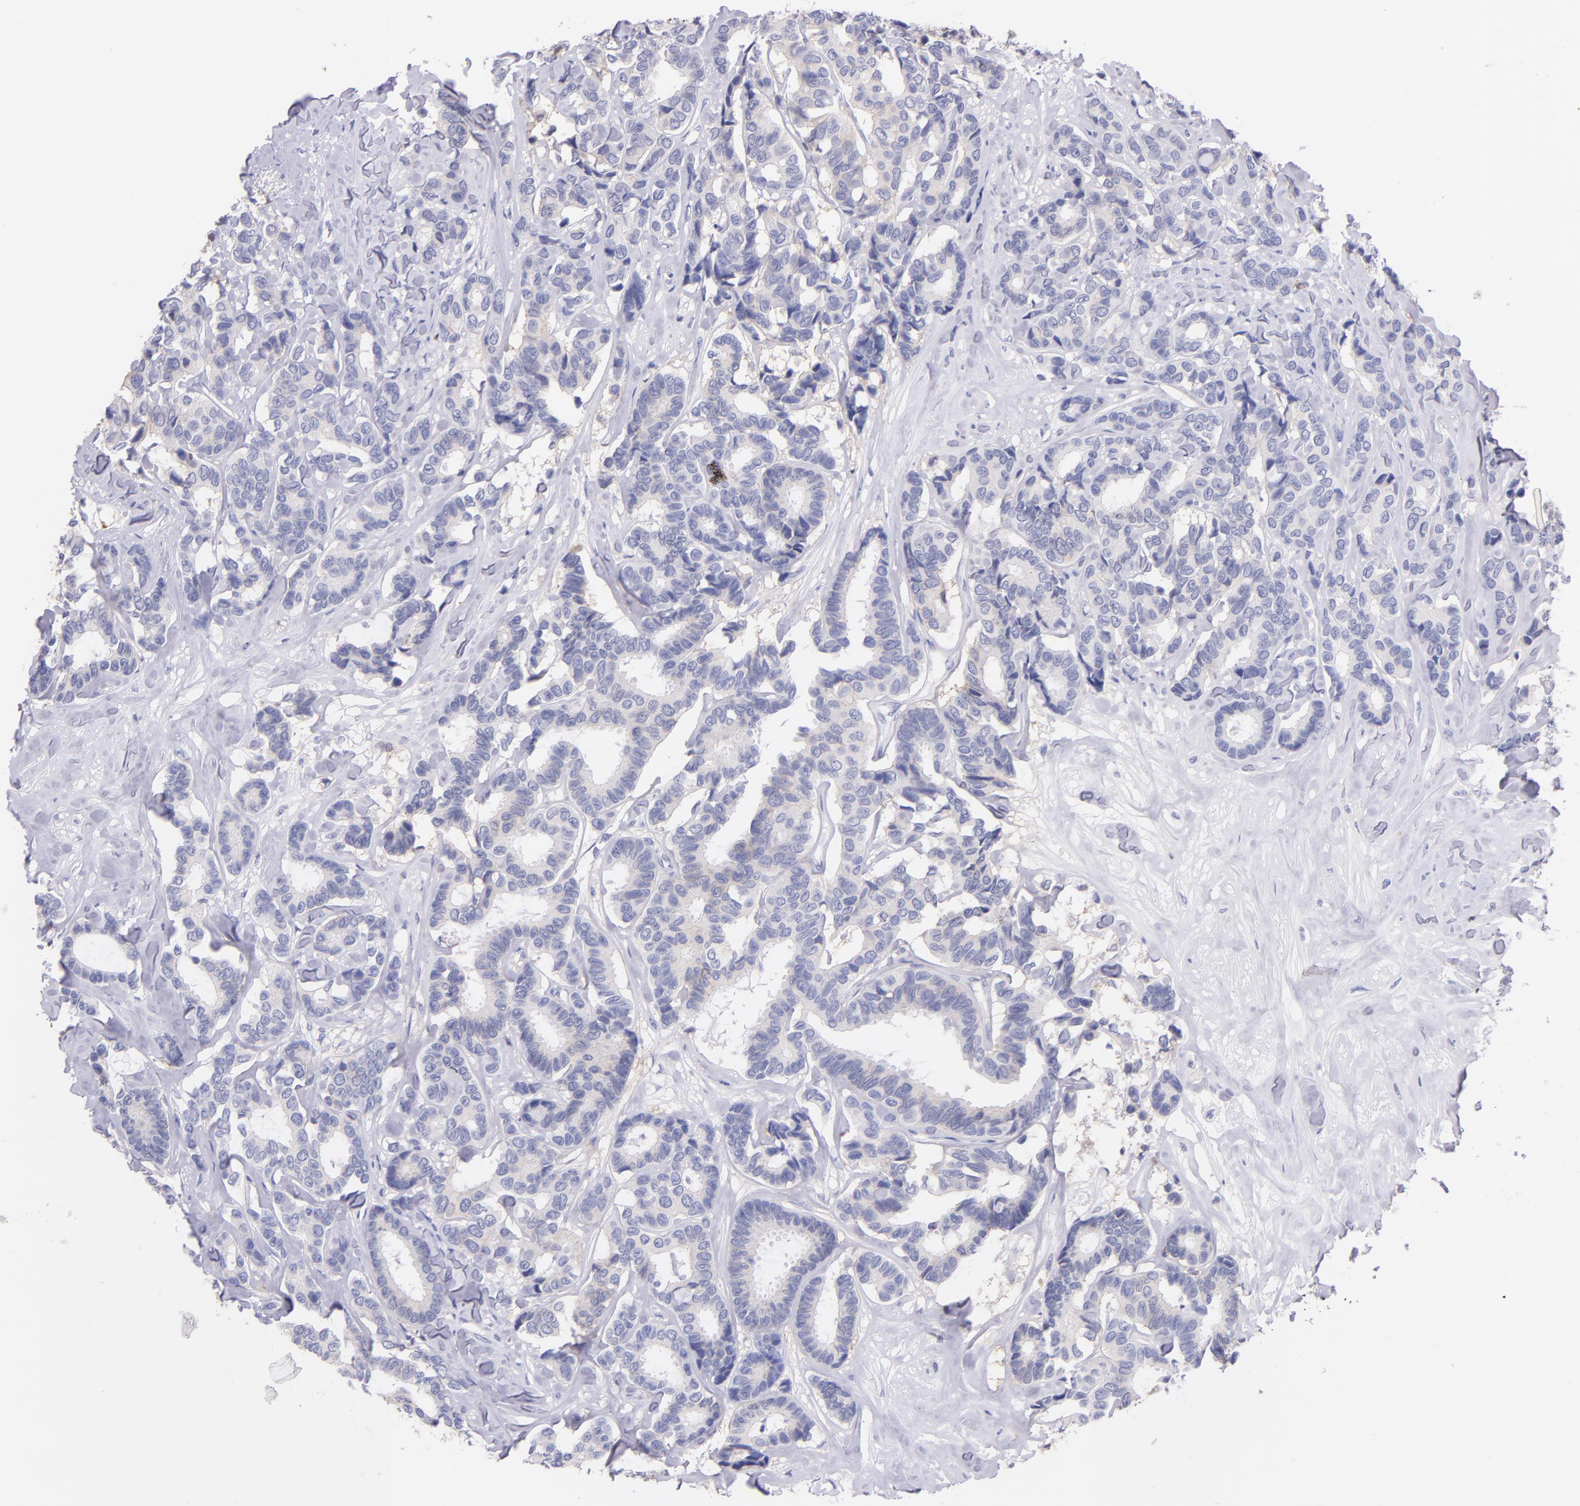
{"staining": {"intensity": "negative", "quantity": "none", "location": "none"}, "tissue": "breast cancer", "cell_type": "Tumor cells", "image_type": "cancer", "snomed": [{"axis": "morphology", "description": "Duct carcinoma"}, {"axis": "topography", "description": "Breast"}], "caption": "High power microscopy histopathology image of an immunohistochemistry (IHC) photomicrograph of breast cancer, revealing no significant positivity in tumor cells. Nuclei are stained in blue.", "gene": "SPN", "patient": {"sex": "female", "age": 87}}